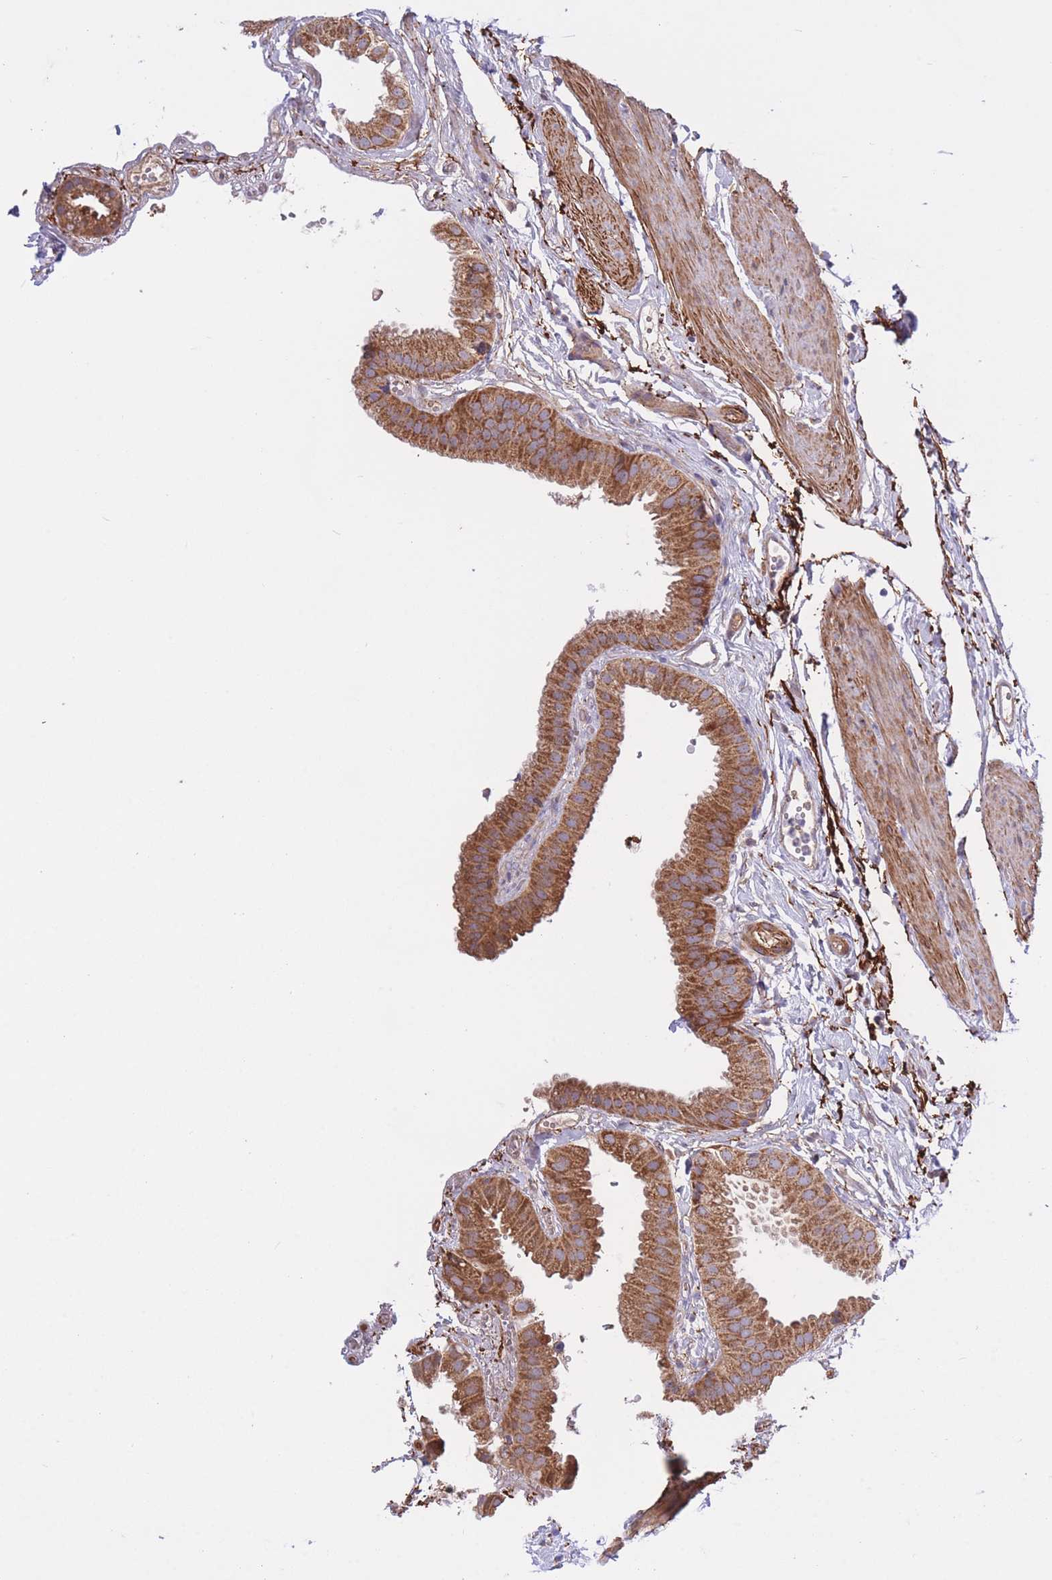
{"staining": {"intensity": "moderate", "quantity": ">75%", "location": "cytoplasmic/membranous"}, "tissue": "gallbladder", "cell_type": "Glandular cells", "image_type": "normal", "snomed": [{"axis": "morphology", "description": "Normal tissue, NOS"}, {"axis": "topography", "description": "Gallbladder"}], "caption": "A histopathology image of gallbladder stained for a protein shows moderate cytoplasmic/membranous brown staining in glandular cells.", "gene": "ATP13A2", "patient": {"sex": "female", "age": 61}}